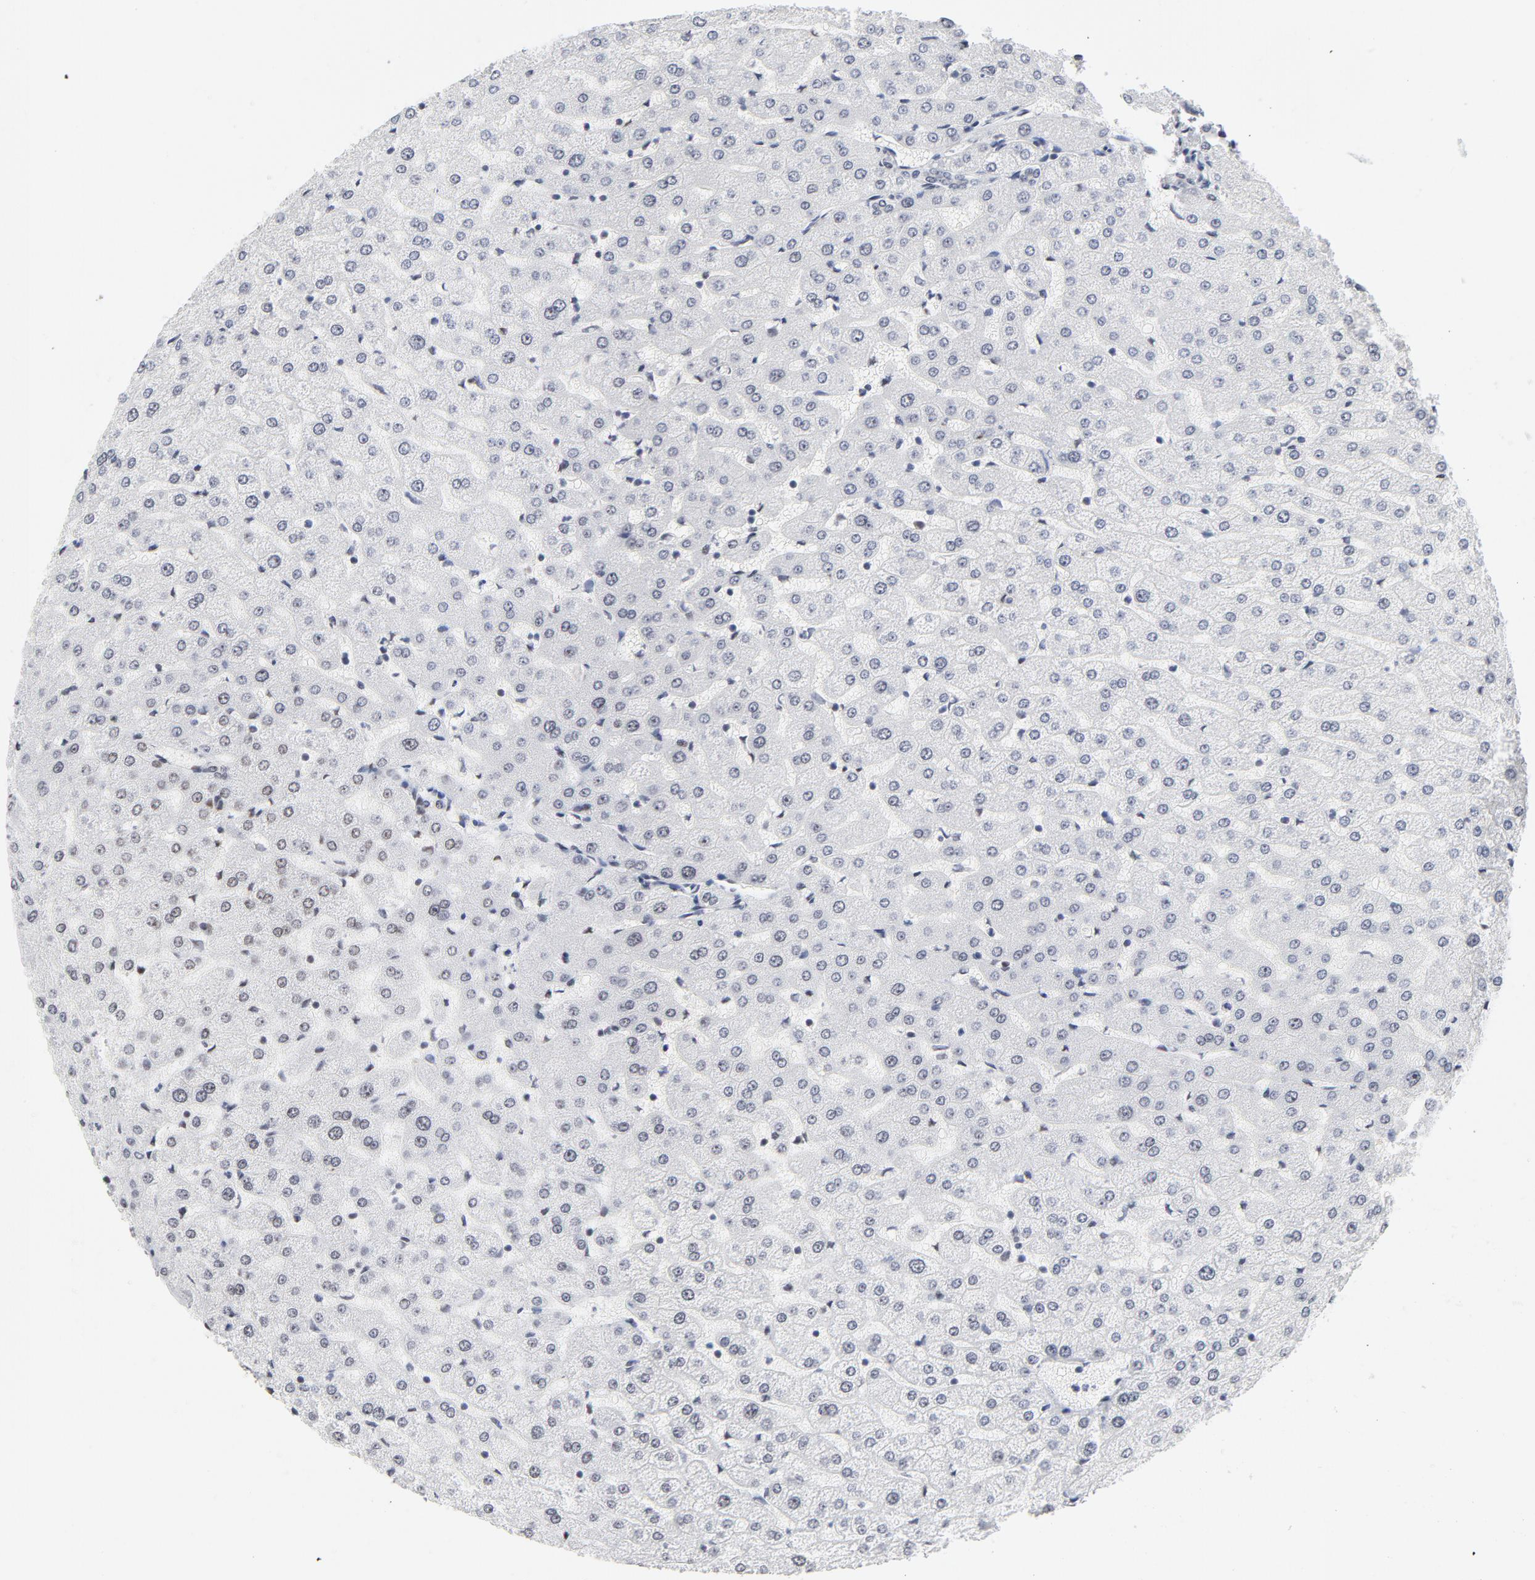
{"staining": {"intensity": "negative", "quantity": "none", "location": "none"}, "tissue": "liver", "cell_type": "Cholangiocytes", "image_type": "normal", "snomed": [{"axis": "morphology", "description": "Normal tissue, NOS"}, {"axis": "morphology", "description": "Fibrosis, NOS"}, {"axis": "topography", "description": "Liver"}], "caption": "Immunohistochemistry (IHC) of unremarkable human liver shows no positivity in cholangiocytes. (Brightfield microscopy of DAB immunohistochemistry at high magnification).", "gene": "RFC4", "patient": {"sex": "female", "age": 29}}